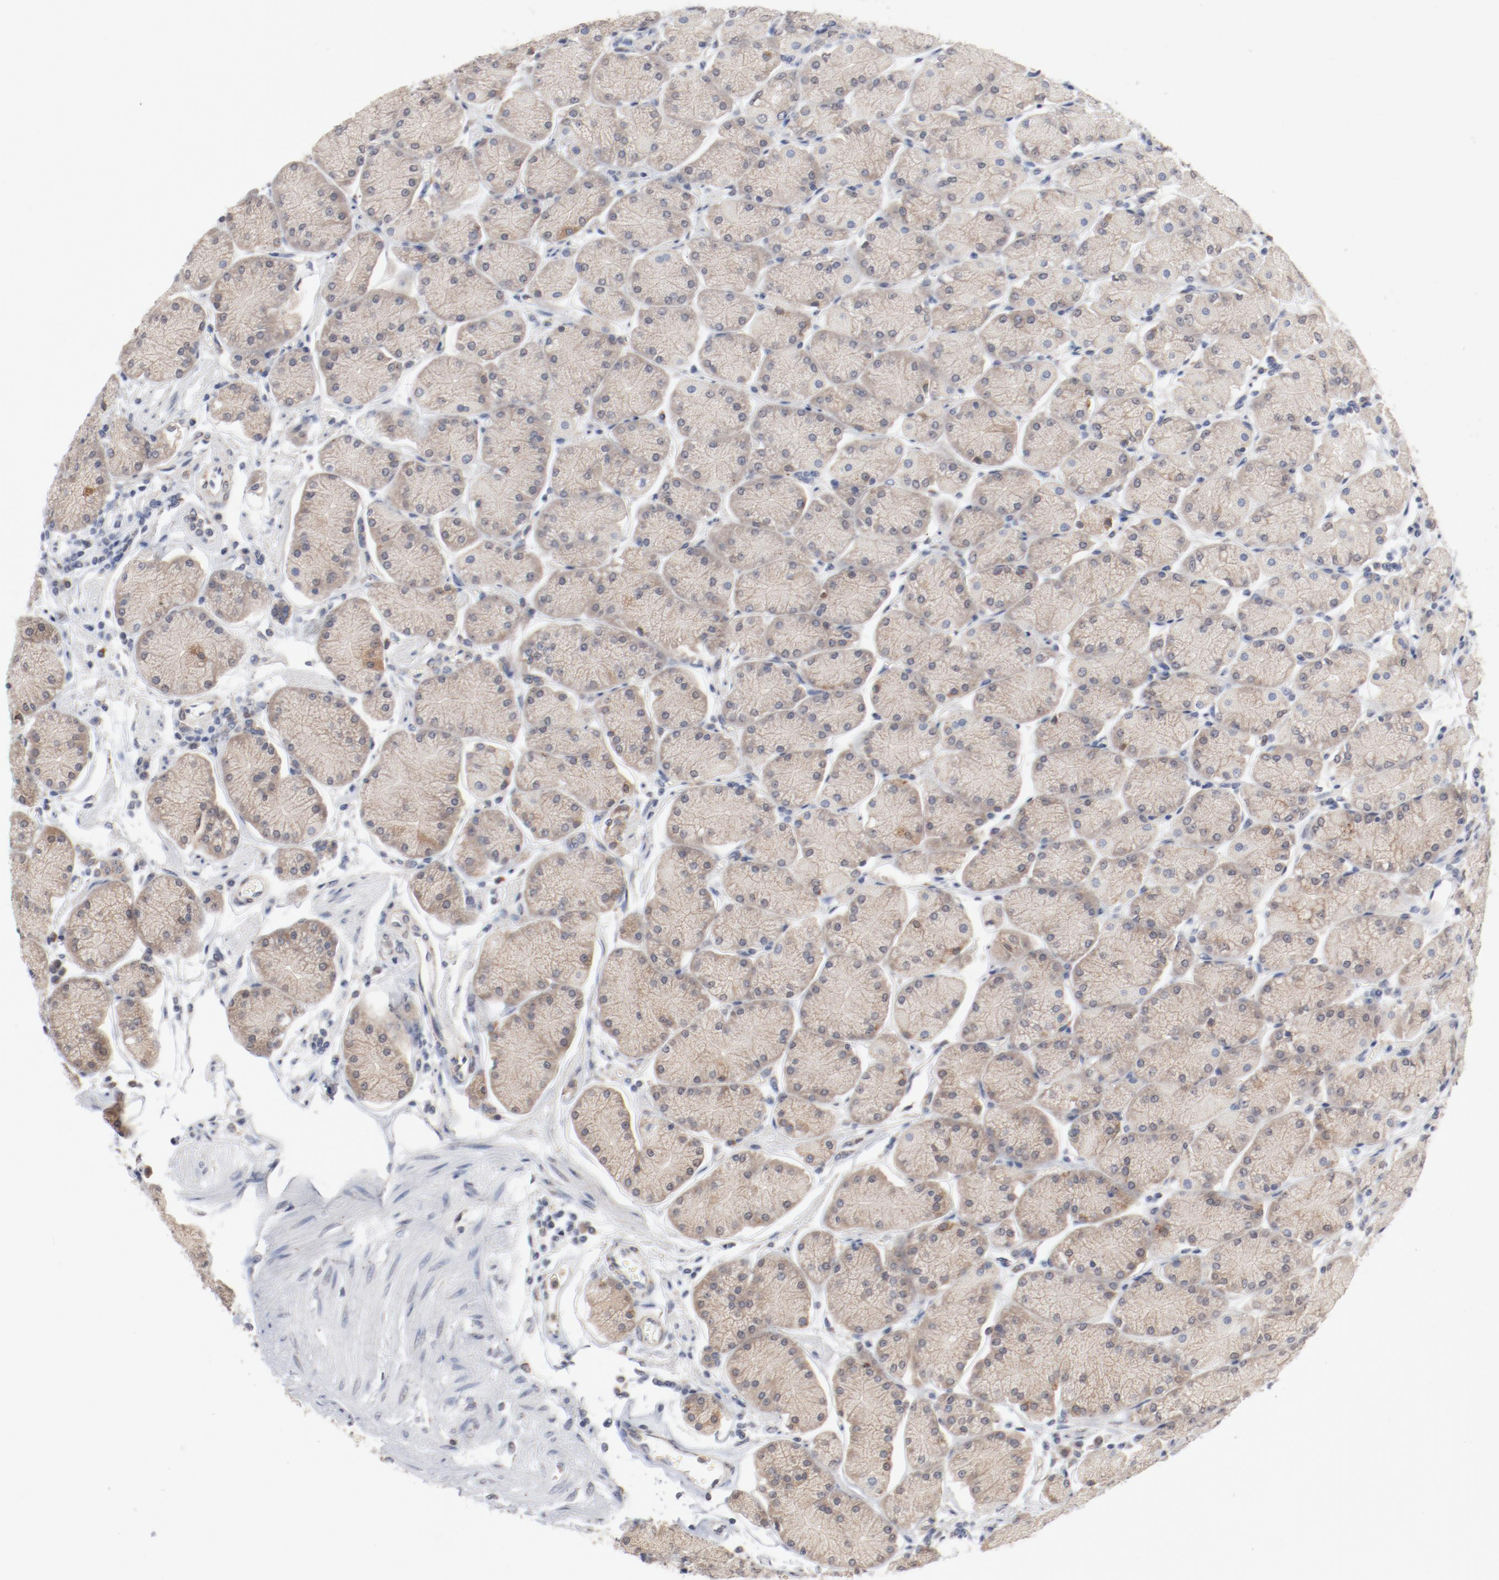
{"staining": {"intensity": "moderate", "quantity": "25%-75%", "location": "cytoplasmic/membranous"}, "tissue": "stomach", "cell_type": "Glandular cells", "image_type": "normal", "snomed": [{"axis": "morphology", "description": "Normal tissue, NOS"}, {"axis": "topography", "description": "Stomach, upper"}, {"axis": "topography", "description": "Stomach"}], "caption": "Human stomach stained with a brown dye exhibits moderate cytoplasmic/membranous positive expression in approximately 25%-75% of glandular cells.", "gene": "AK7", "patient": {"sex": "male", "age": 76}}